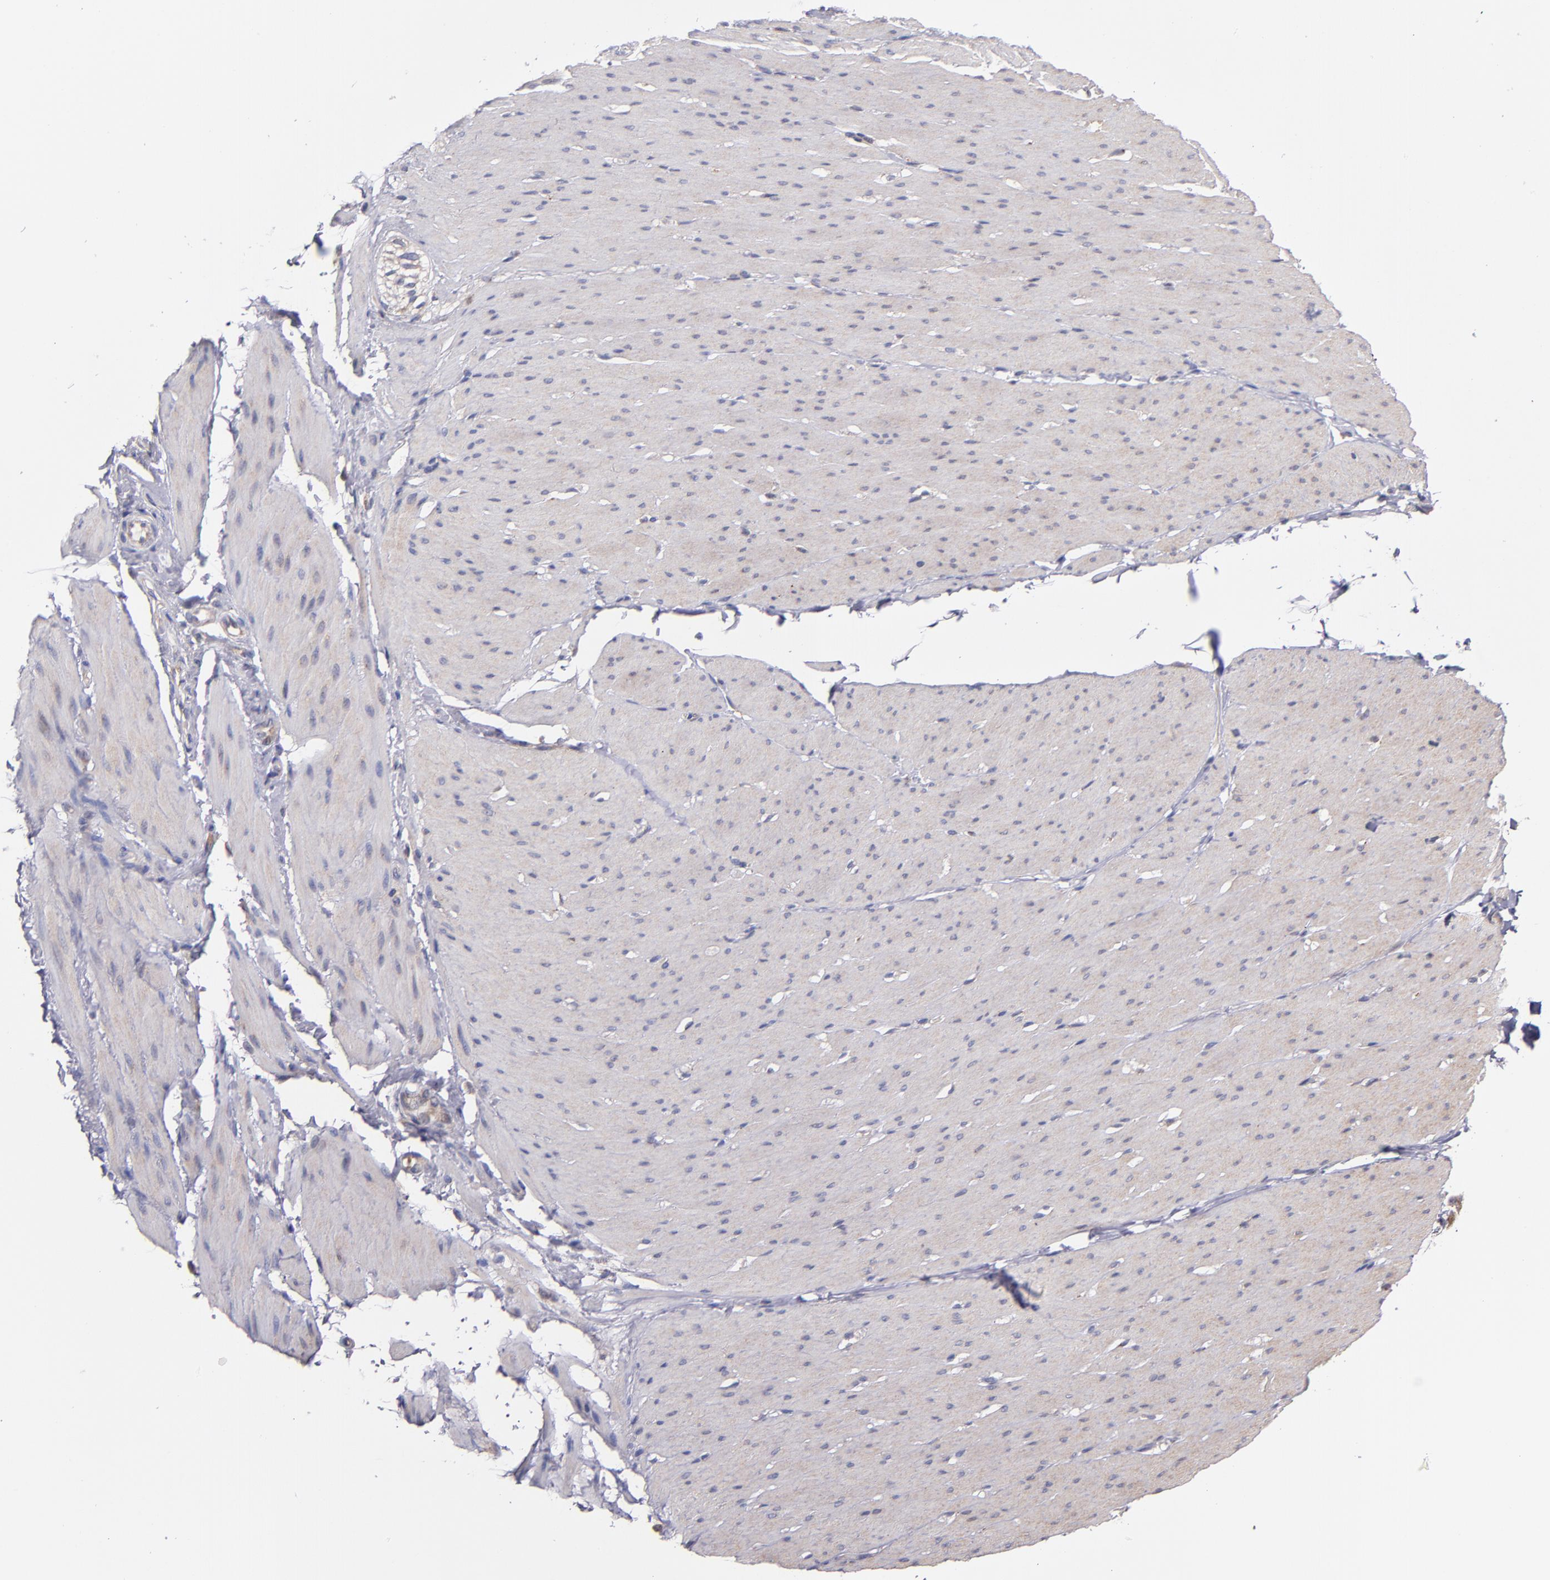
{"staining": {"intensity": "weak", "quantity": "25%-75%", "location": "cytoplasmic/membranous"}, "tissue": "smooth muscle", "cell_type": "Smooth muscle cells", "image_type": "normal", "snomed": [{"axis": "morphology", "description": "Normal tissue, NOS"}, {"axis": "topography", "description": "Smooth muscle"}, {"axis": "topography", "description": "Colon"}], "caption": "The image demonstrates staining of unremarkable smooth muscle, revealing weak cytoplasmic/membranous protein positivity (brown color) within smooth muscle cells.", "gene": "IFIH1", "patient": {"sex": "male", "age": 67}}